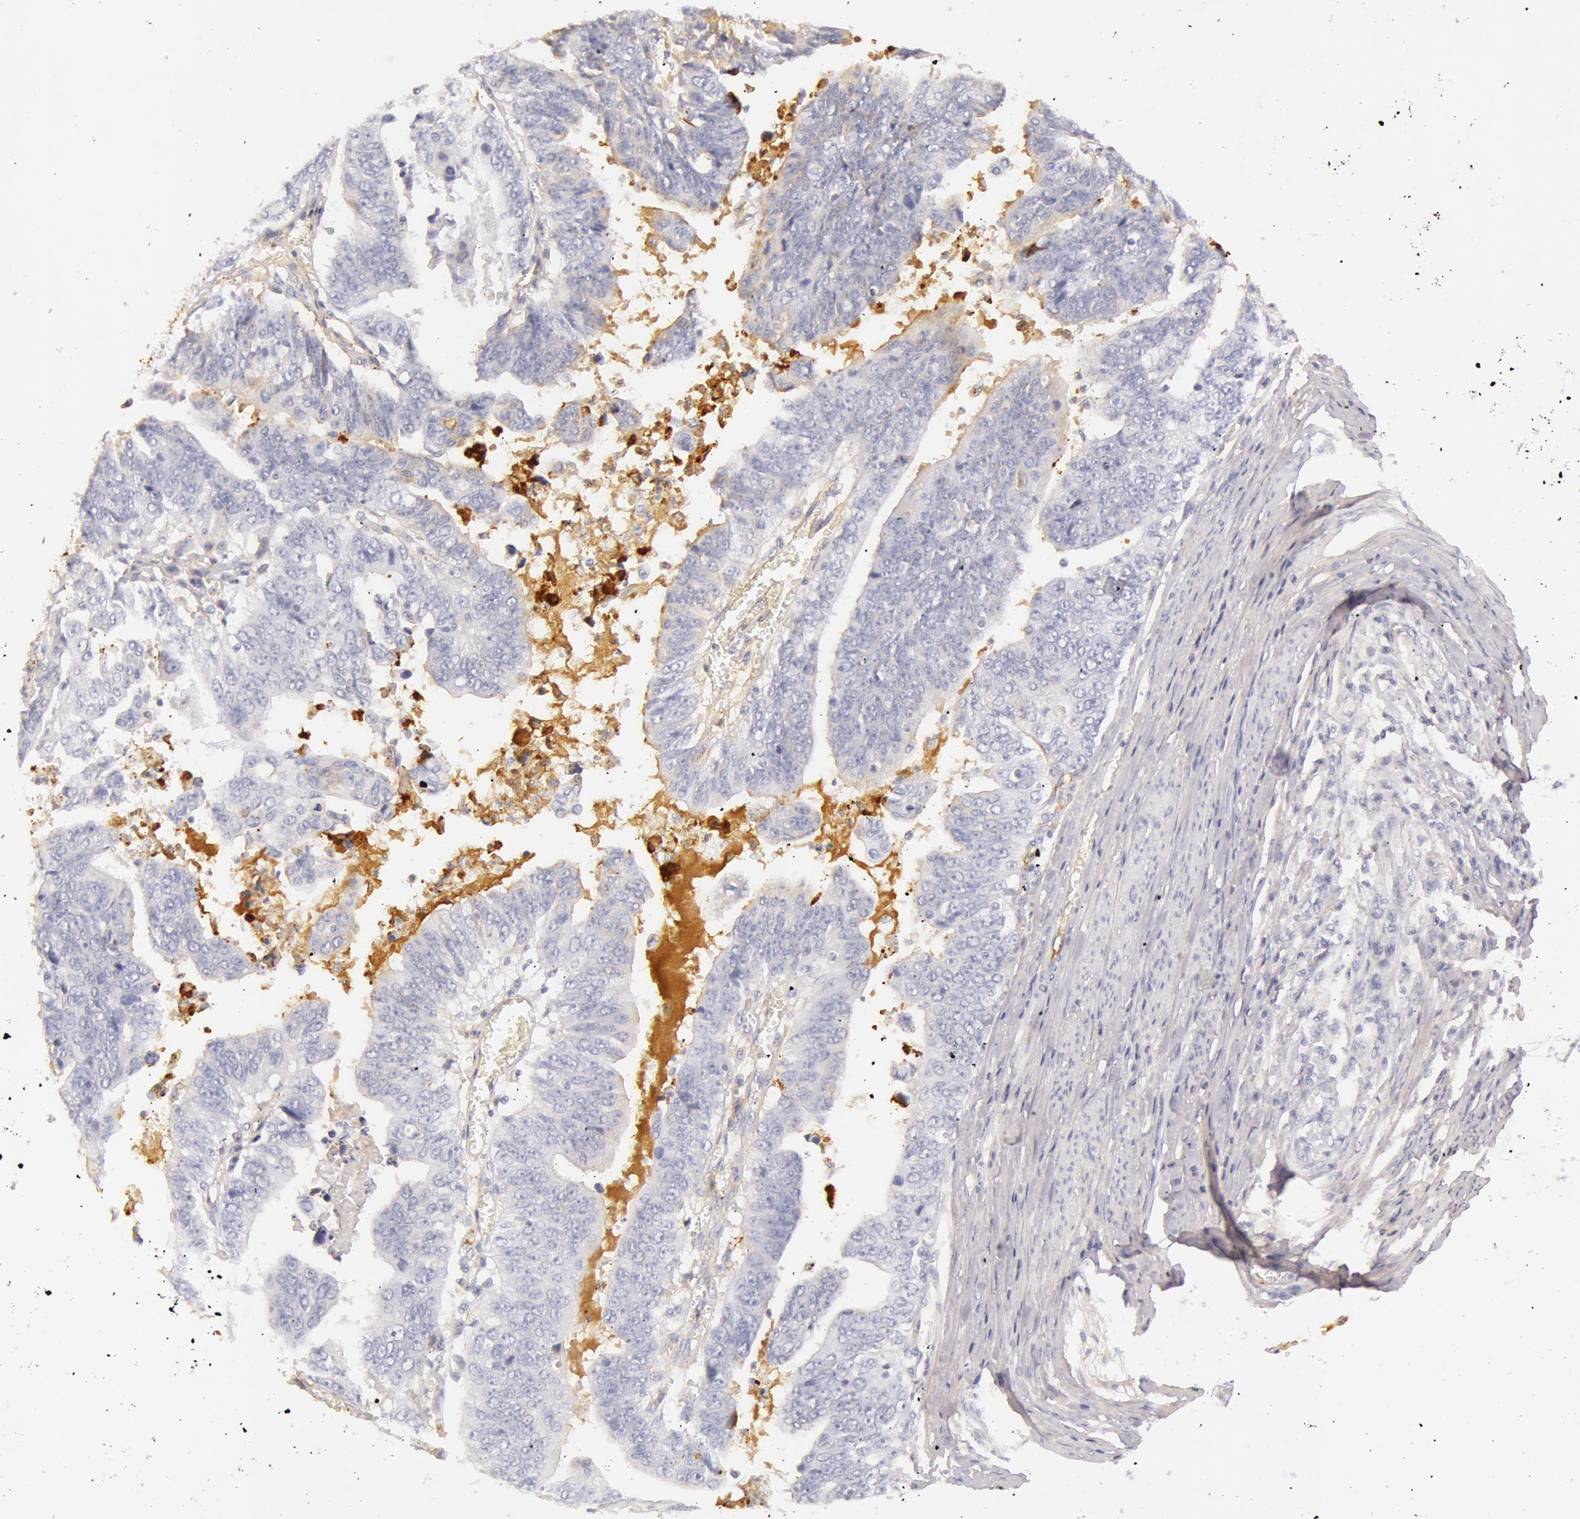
{"staining": {"intensity": "negative", "quantity": "none", "location": "none"}, "tissue": "stomach cancer", "cell_type": "Tumor cells", "image_type": "cancer", "snomed": [{"axis": "morphology", "description": "Adenocarcinoma, NOS"}, {"axis": "topography", "description": "Stomach, upper"}], "caption": "Immunohistochemistry (IHC) image of stomach cancer stained for a protein (brown), which demonstrates no positivity in tumor cells.", "gene": "C4BPA", "patient": {"sex": "female", "age": 50}}